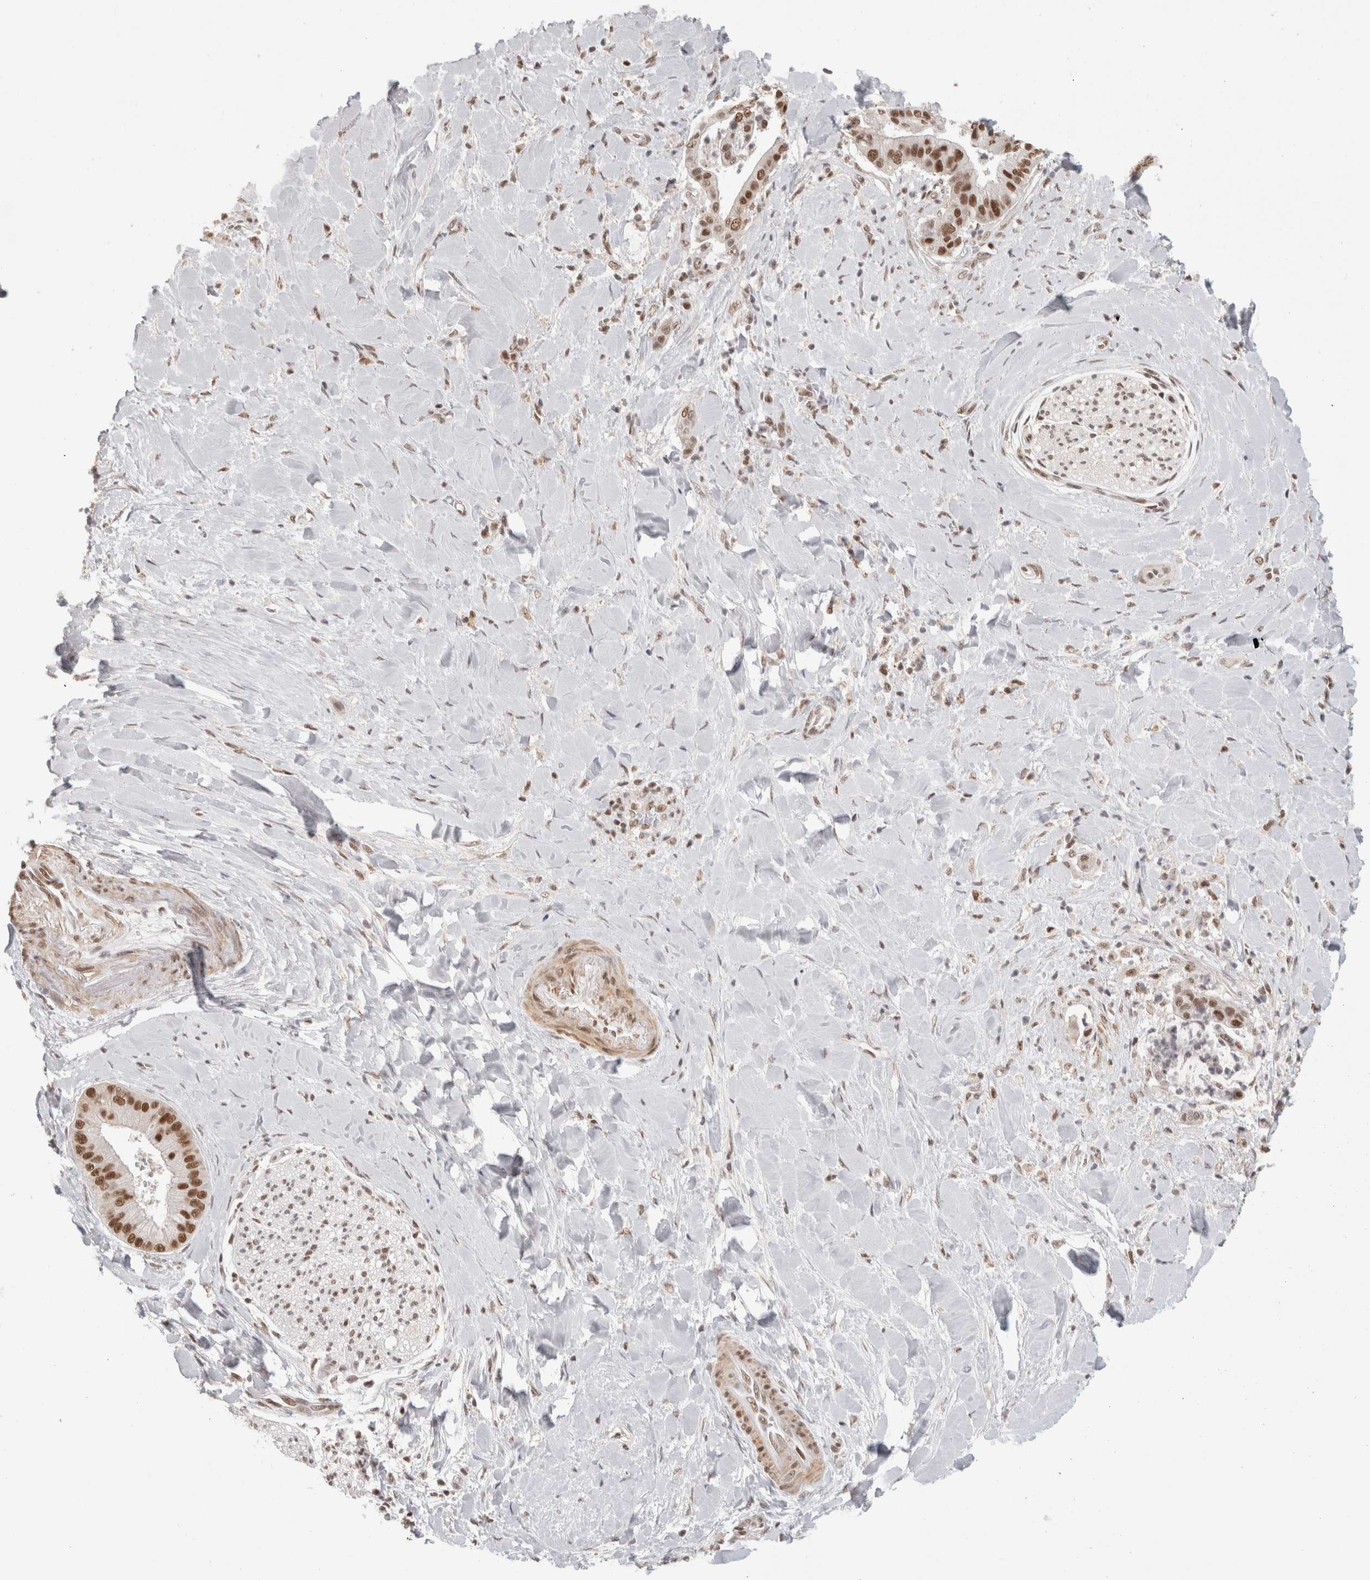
{"staining": {"intensity": "strong", "quantity": ">75%", "location": "nuclear"}, "tissue": "liver cancer", "cell_type": "Tumor cells", "image_type": "cancer", "snomed": [{"axis": "morphology", "description": "Cholangiocarcinoma"}, {"axis": "topography", "description": "Liver"}], "caption": "Liver cancer stained with DAB IHC displays high levels of strong nuclear positivity in about >75% of tumor cells.", "gene": "ZNF830", "patient": {"sex": "female", "age": 54}}